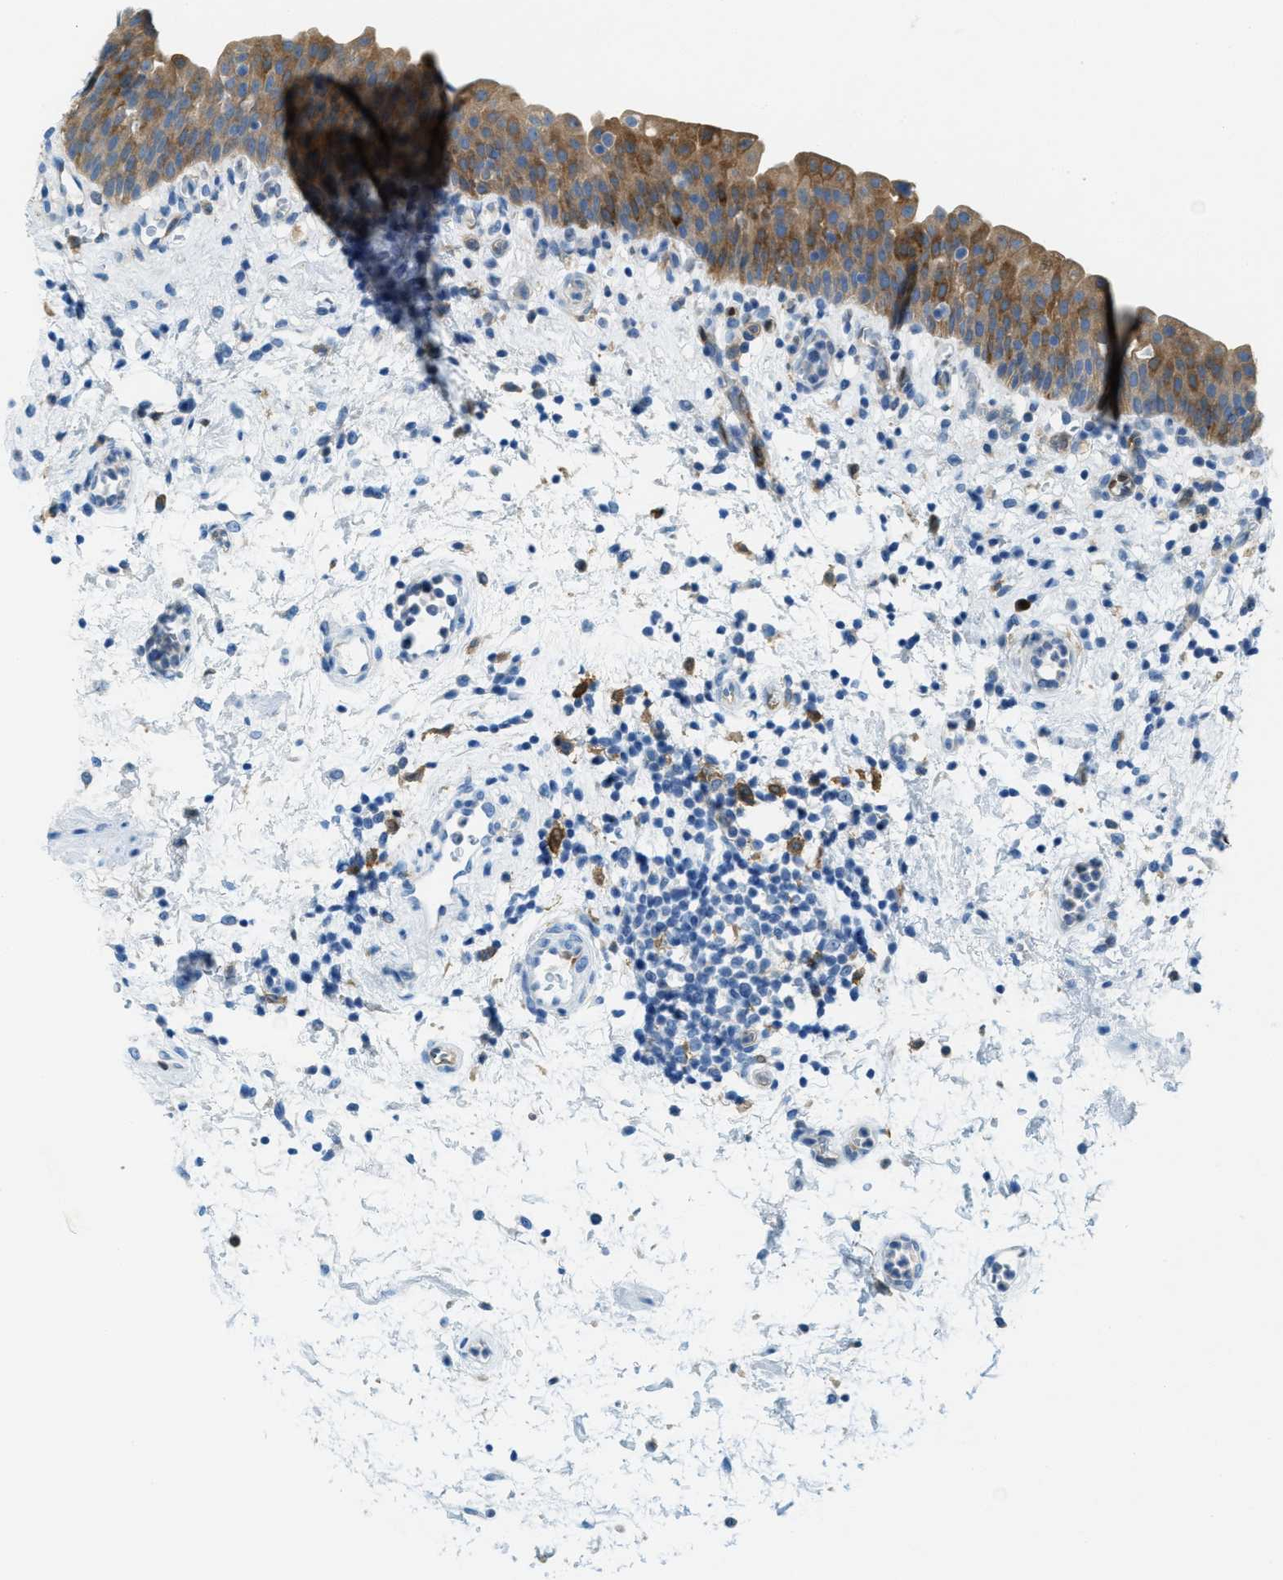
{"staining": {"intensity": "moderate", "quantity": ">75%", "location": "cytoplasmic/membranous"}, "tissue": "urinary bladder", "cell_type": "Urothelial cells", "image_type": "normal", "snomed": [{"axis": "morphology", "description": "Normal tissue, NOS"}, {"axis": "topography", "description": "Urinary bladder"}], "caption": "IHC of unremarkable human urinary bladder shows medium levels of moderate cytoplasmic/membranous expression in approximately >75% of urothelial cells. (Stains: DAB (3,3'-diaminobenzidine) in brown, nuclei in blue, Microscopy: brightfield microscopy at high magnification).", "gene": "MATCAP2", "patient": {"sex": "male", "age": 37}}